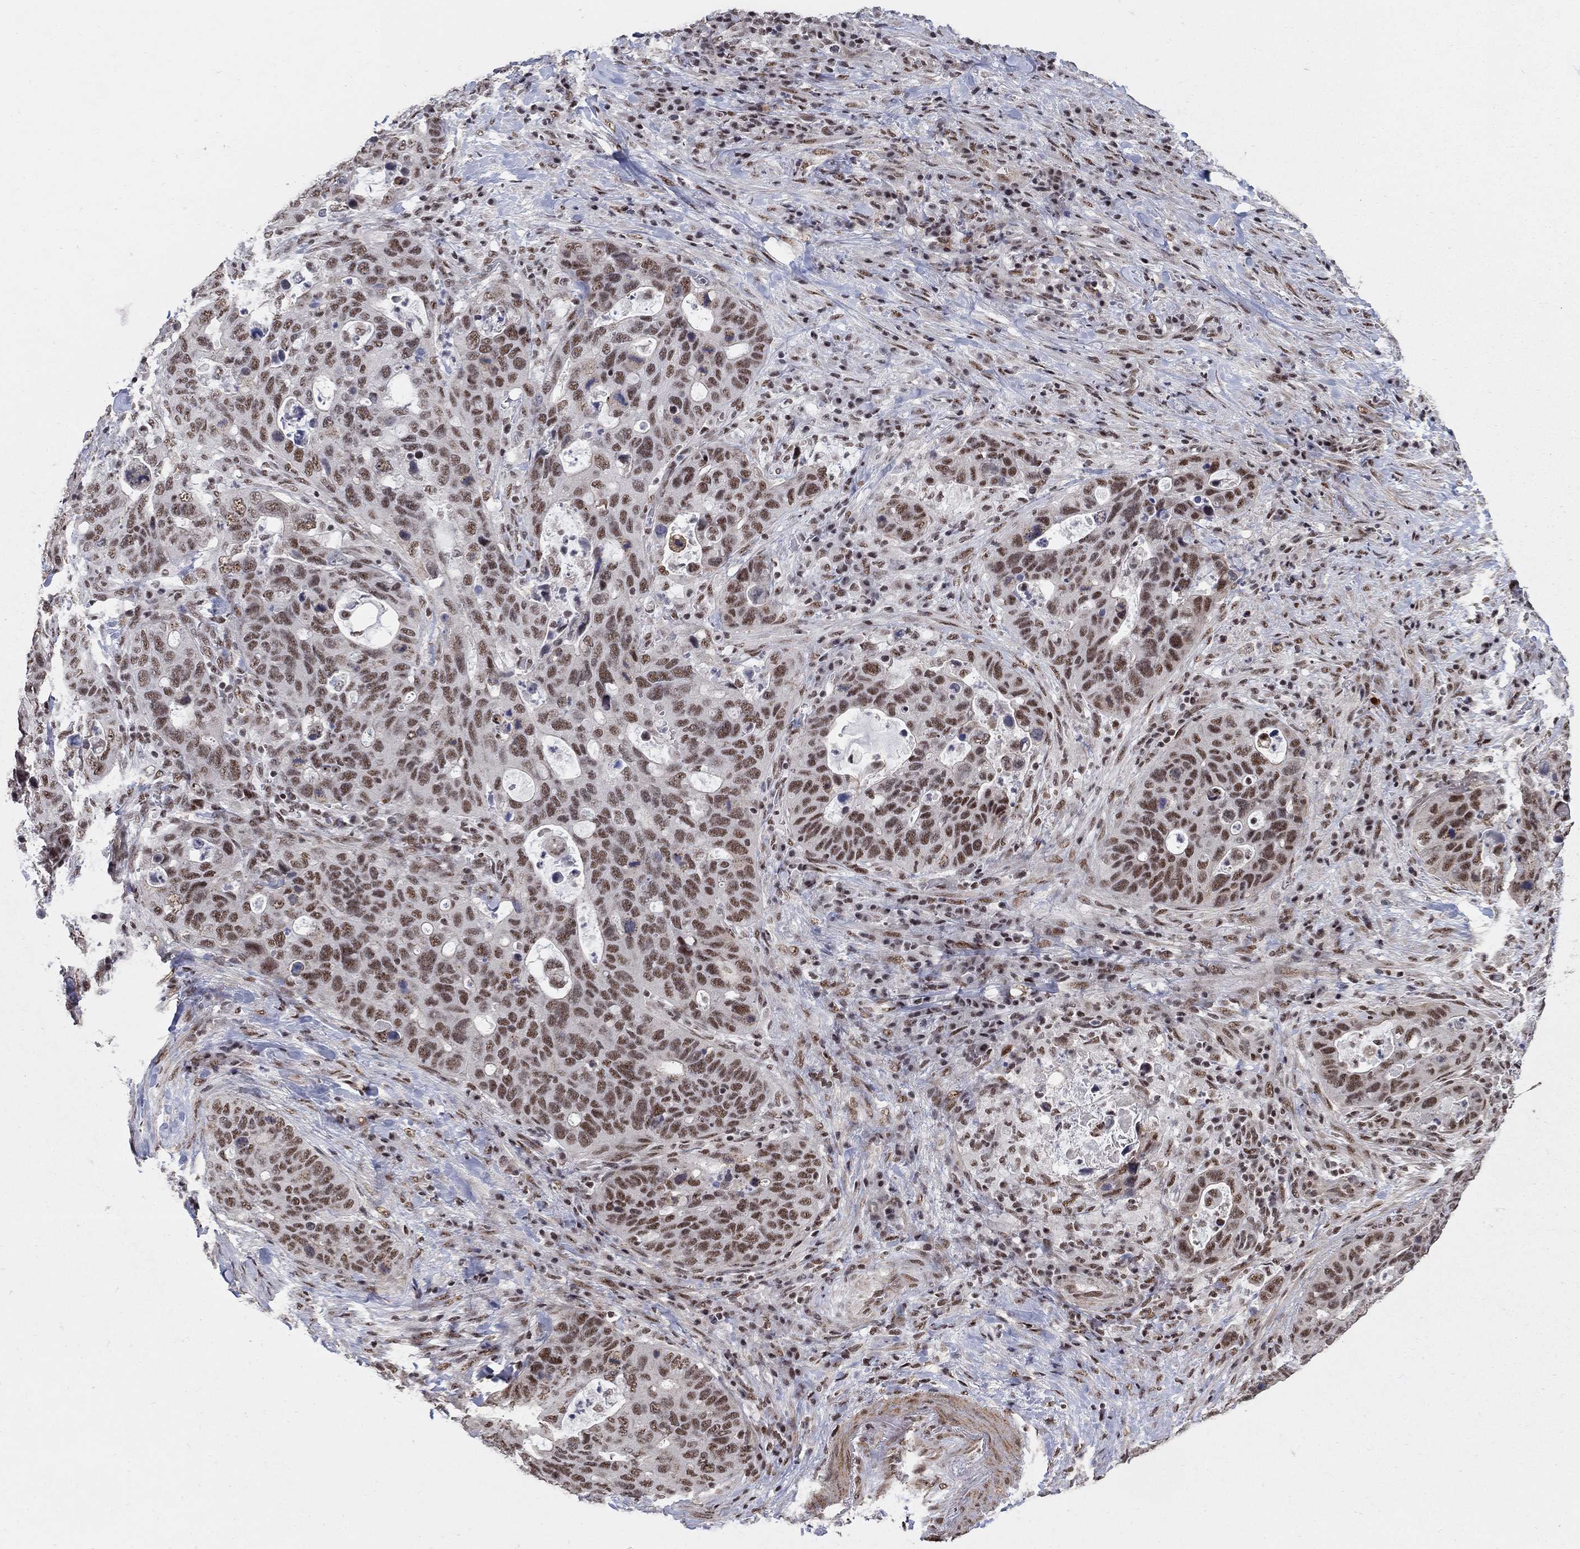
{"staining": {"intensity": "moderate", "quantity": ">75%", "location": "nuclear"}, "tissue": "stomach cancer", "cell_type": "Tumor cells", "image_type": "cancer", "snomed": [{"axis": "morphology", "description": "Adenocarcinoma, NOS"}, {"axis": "topography", "description": "Stomach"}], "caption": "A histopathology image of human stomach cancer stained for a protein shows moderate nuclear brown staining in tumor cells. (DAB (3,3'-diaminobenzidine) IHC, brown staining for protein, blue staining for nuclei).", "gene": "PNISR", "patient": {"sex": "male", "age": 54}}